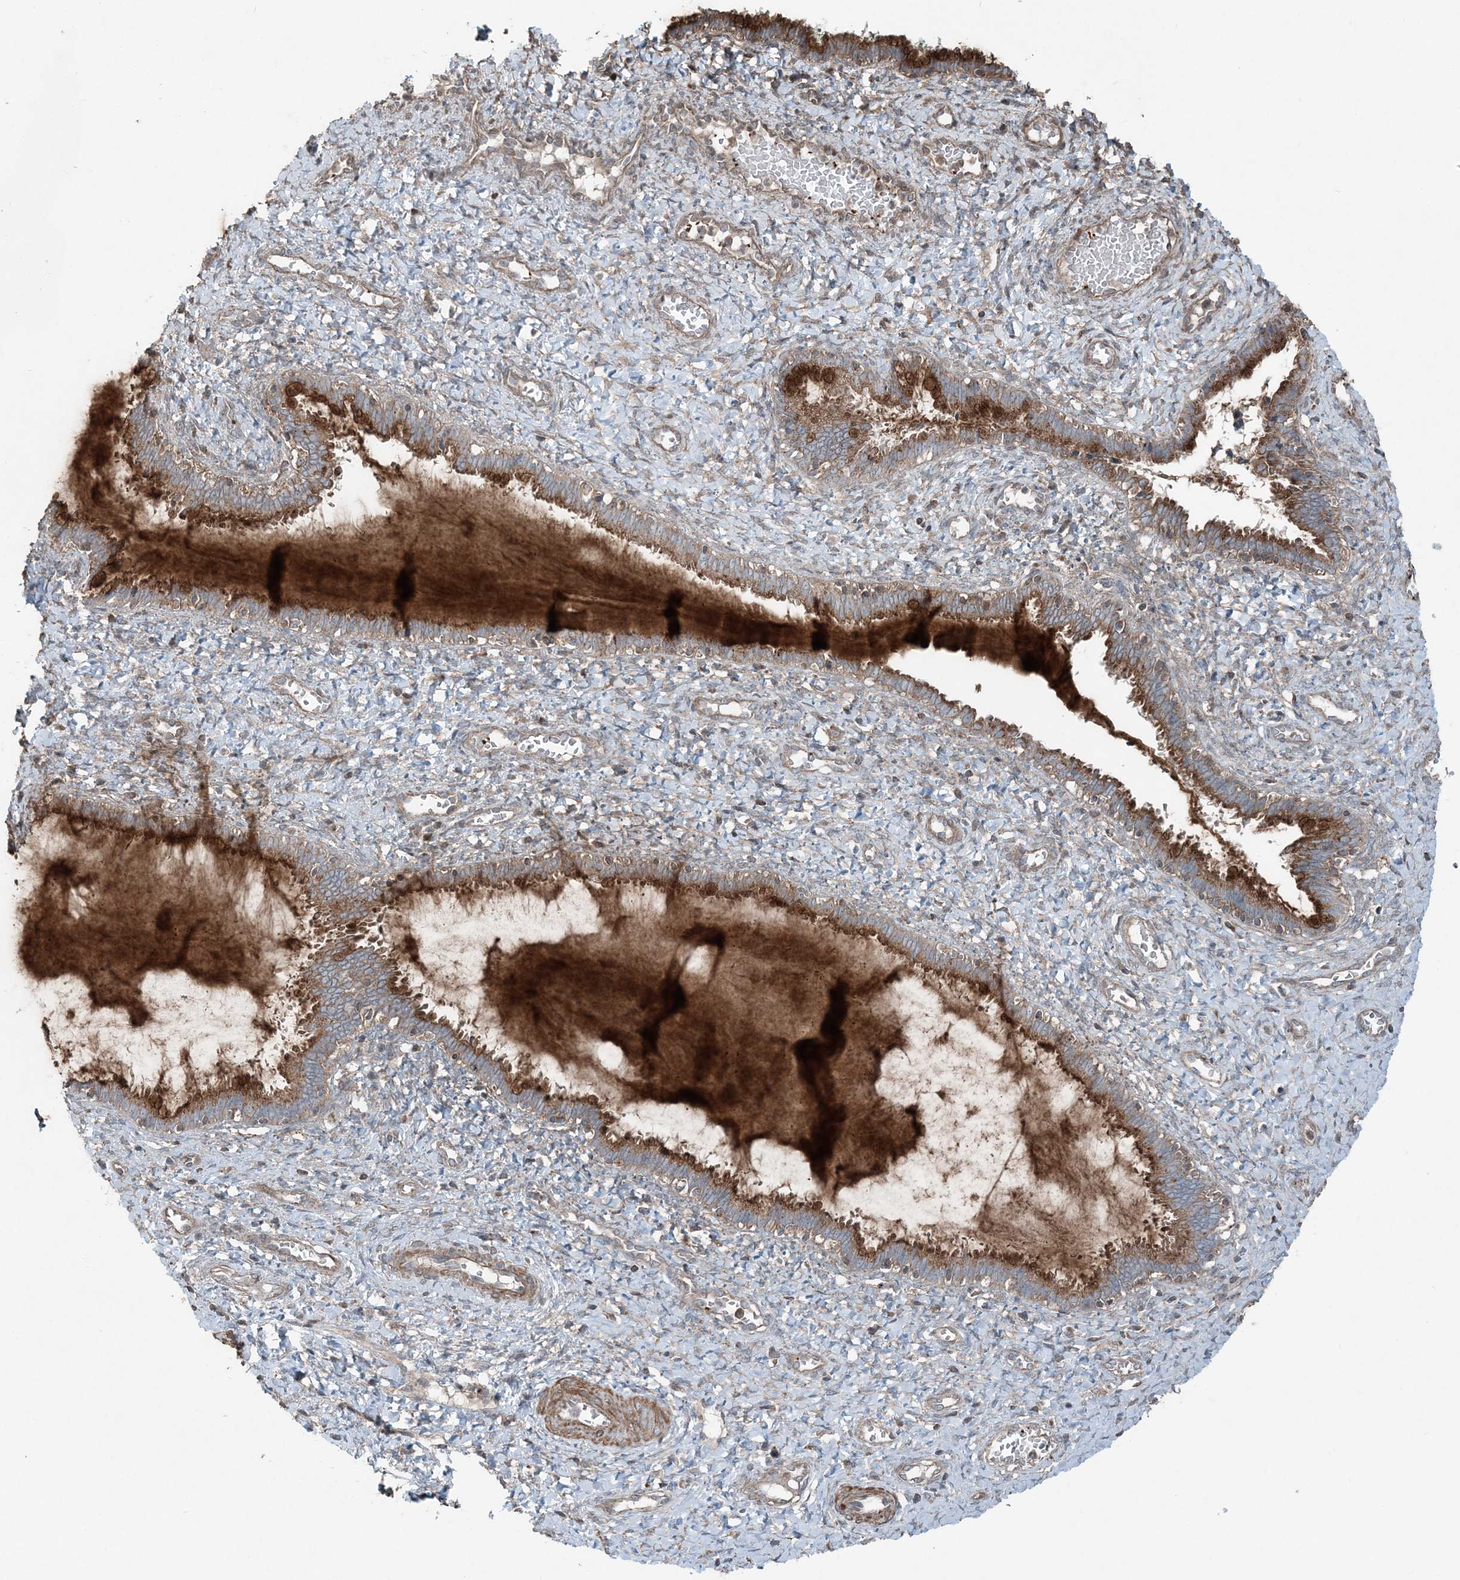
{"staining": {"intensity": "strong", "quantity": ">75%", "location": "cytoplasmic/membranous"}, "tissue": "cervix", "cell_type": "Glandular cells", "image_type": "normal", "snomed": [{"axis": "morphology", "description": "Normal tissue, NOS"}, {"axis": "morphology", "description": "Adenocarcinoma, NOS"}, {"axis": "topography", "description": "Cervix"}], "caption": "Immunohistochemistry (IHC) photomicrograph of normal cervix: cervix stained using immunohistochemistry (IHC) shows high levels of strong protein expression localized specifically in the cytoplasmic/membranous of glandular cells, appearing as a cytoplasmic/membranous brown color.", "gene": "KY", "patient": {"sex": "female", "age": 29}}